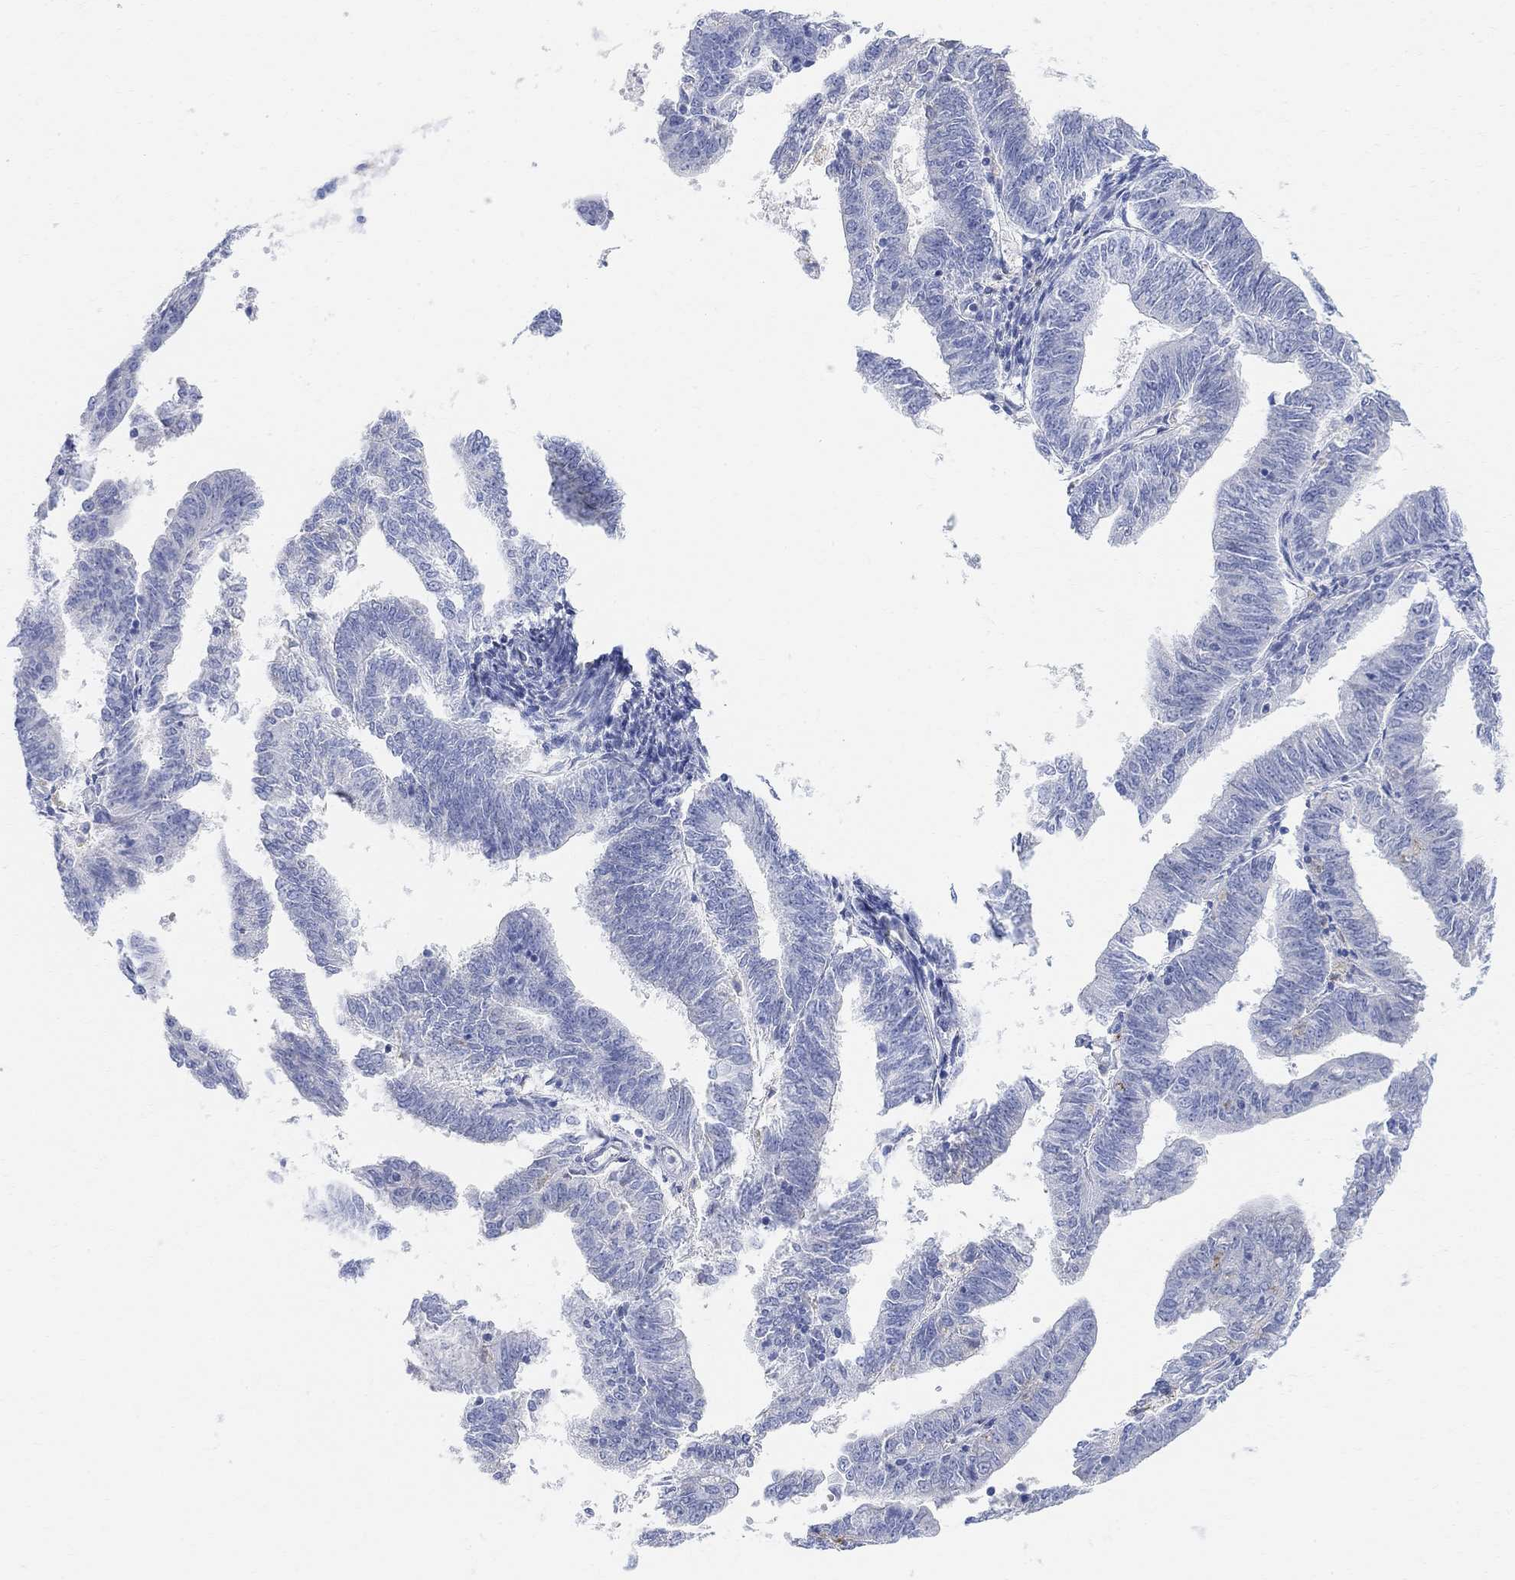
{"staining": {"intensity": "negative", "quantity": "none", "location": "none"}, "tissue": "endometrial cancer", "cell_type": "Tumor cells", "image_type": "cancer", "snomed": [{"axis": "morphology", "description": "Adenocarcinoma, NOS"}, {"axis": "topography", "description": "Endometrium"}], "caption": "The micrograph demonstrates no staining of tumor cells in endometrial cancer (adenocarcinoma). The staining was performed using DAB (3,3'-diaminobenzidine) to visualize the protein expression in brown, while the nuclei were stained in blue with hematoxylin (Magnification: 20x).", "gene": "RETNLB", "patient": {"sex": "female", "age": 82}}